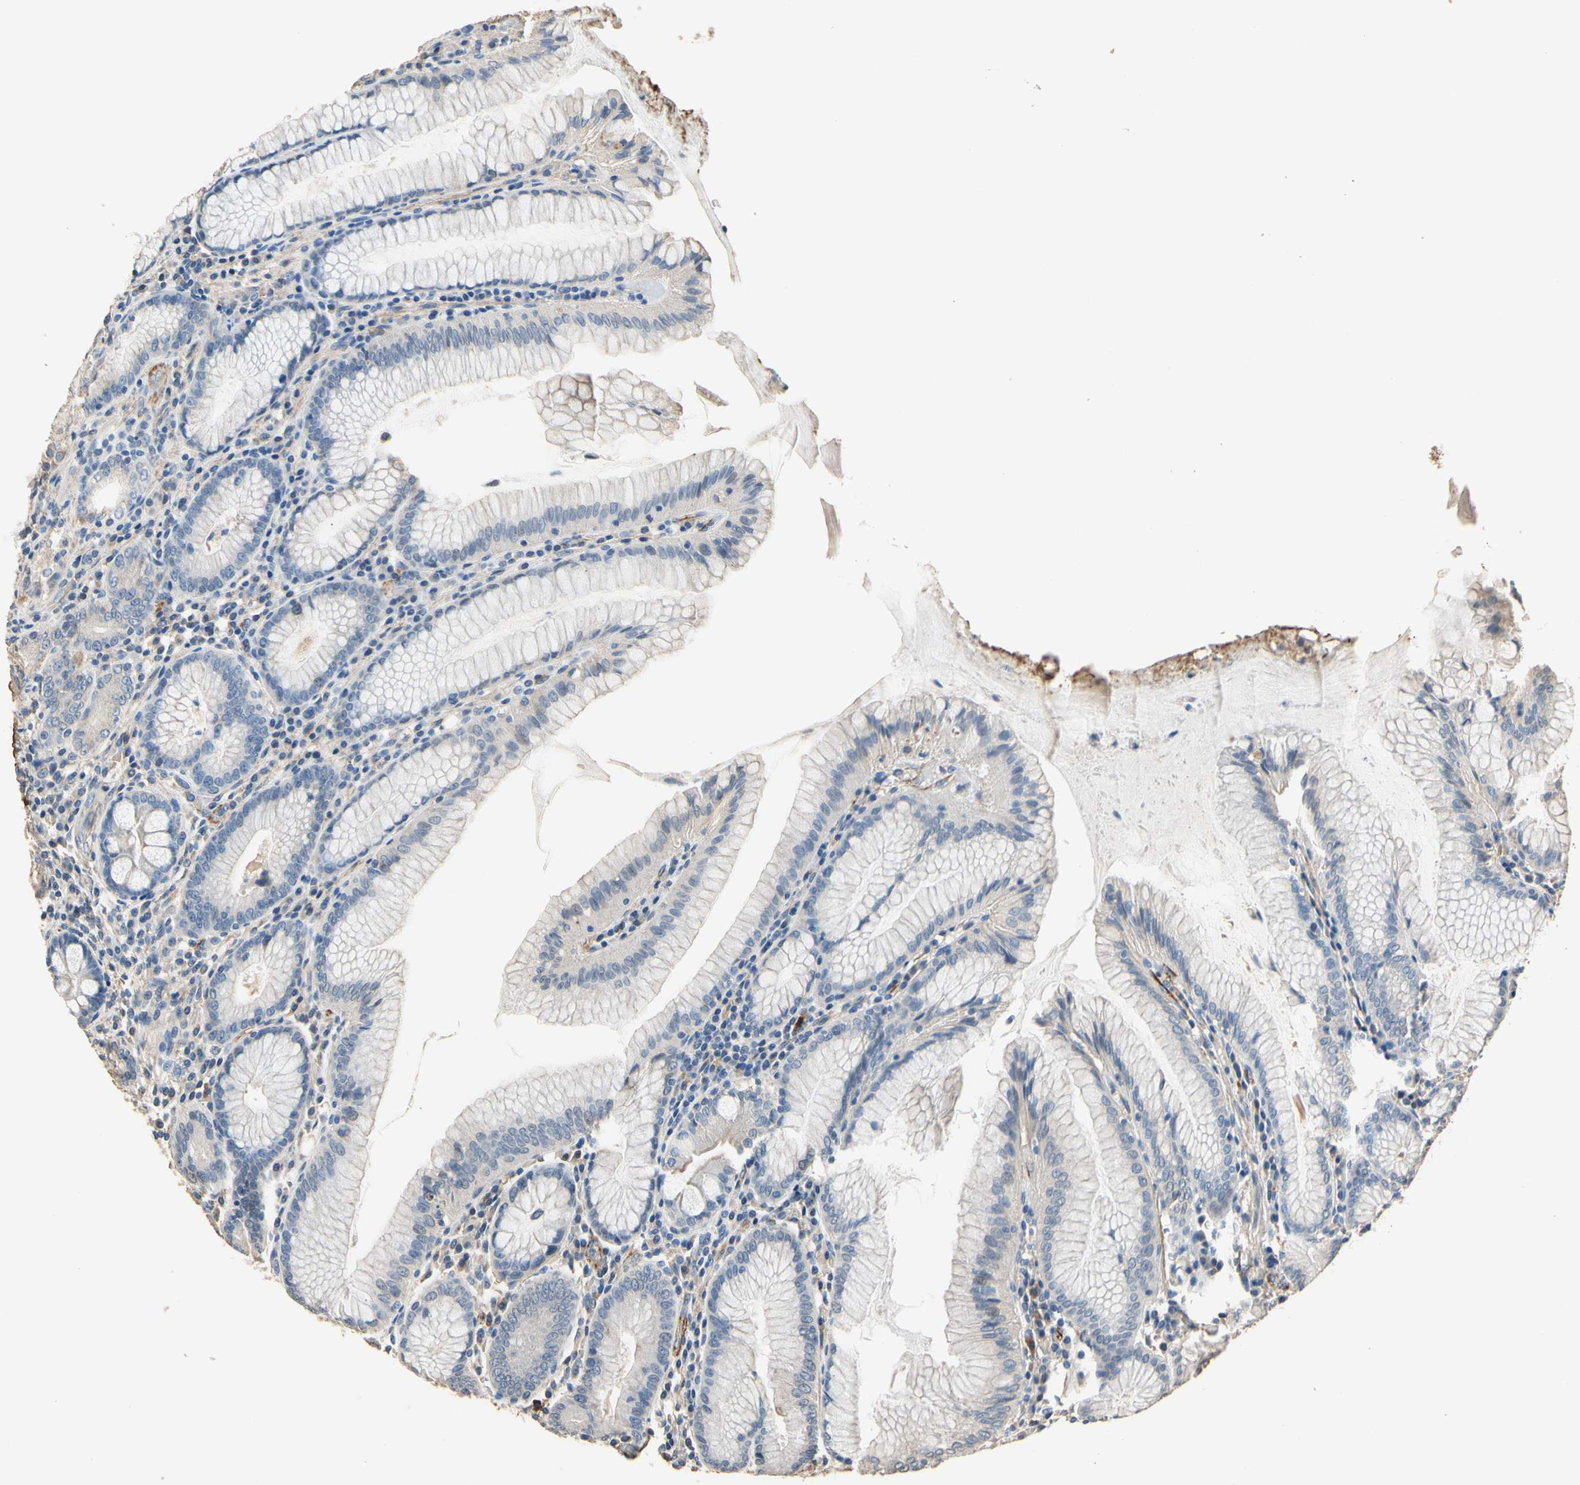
{"staining": {"intensity": "weak", "quantity": "25%-75%", "location": "cytoplasmic/membranous"}, "tissue": "stomach", "cell_type": "Glandular cells", "image_type": "normal", "snomed": [{"axis": "morphology", "description": "Normal tissue, NOS"}, {"axis": "topography", "description": "Stomach, lower"}], "caption": "Brown immunohistochemical staining in unremarkable stomach exhibits weak cytoplasmic/membranous positivity in approximately 25%-75% of glandular cells.", "gene": "SUSD2", "patient": {"sex": "female", "age": 76}}